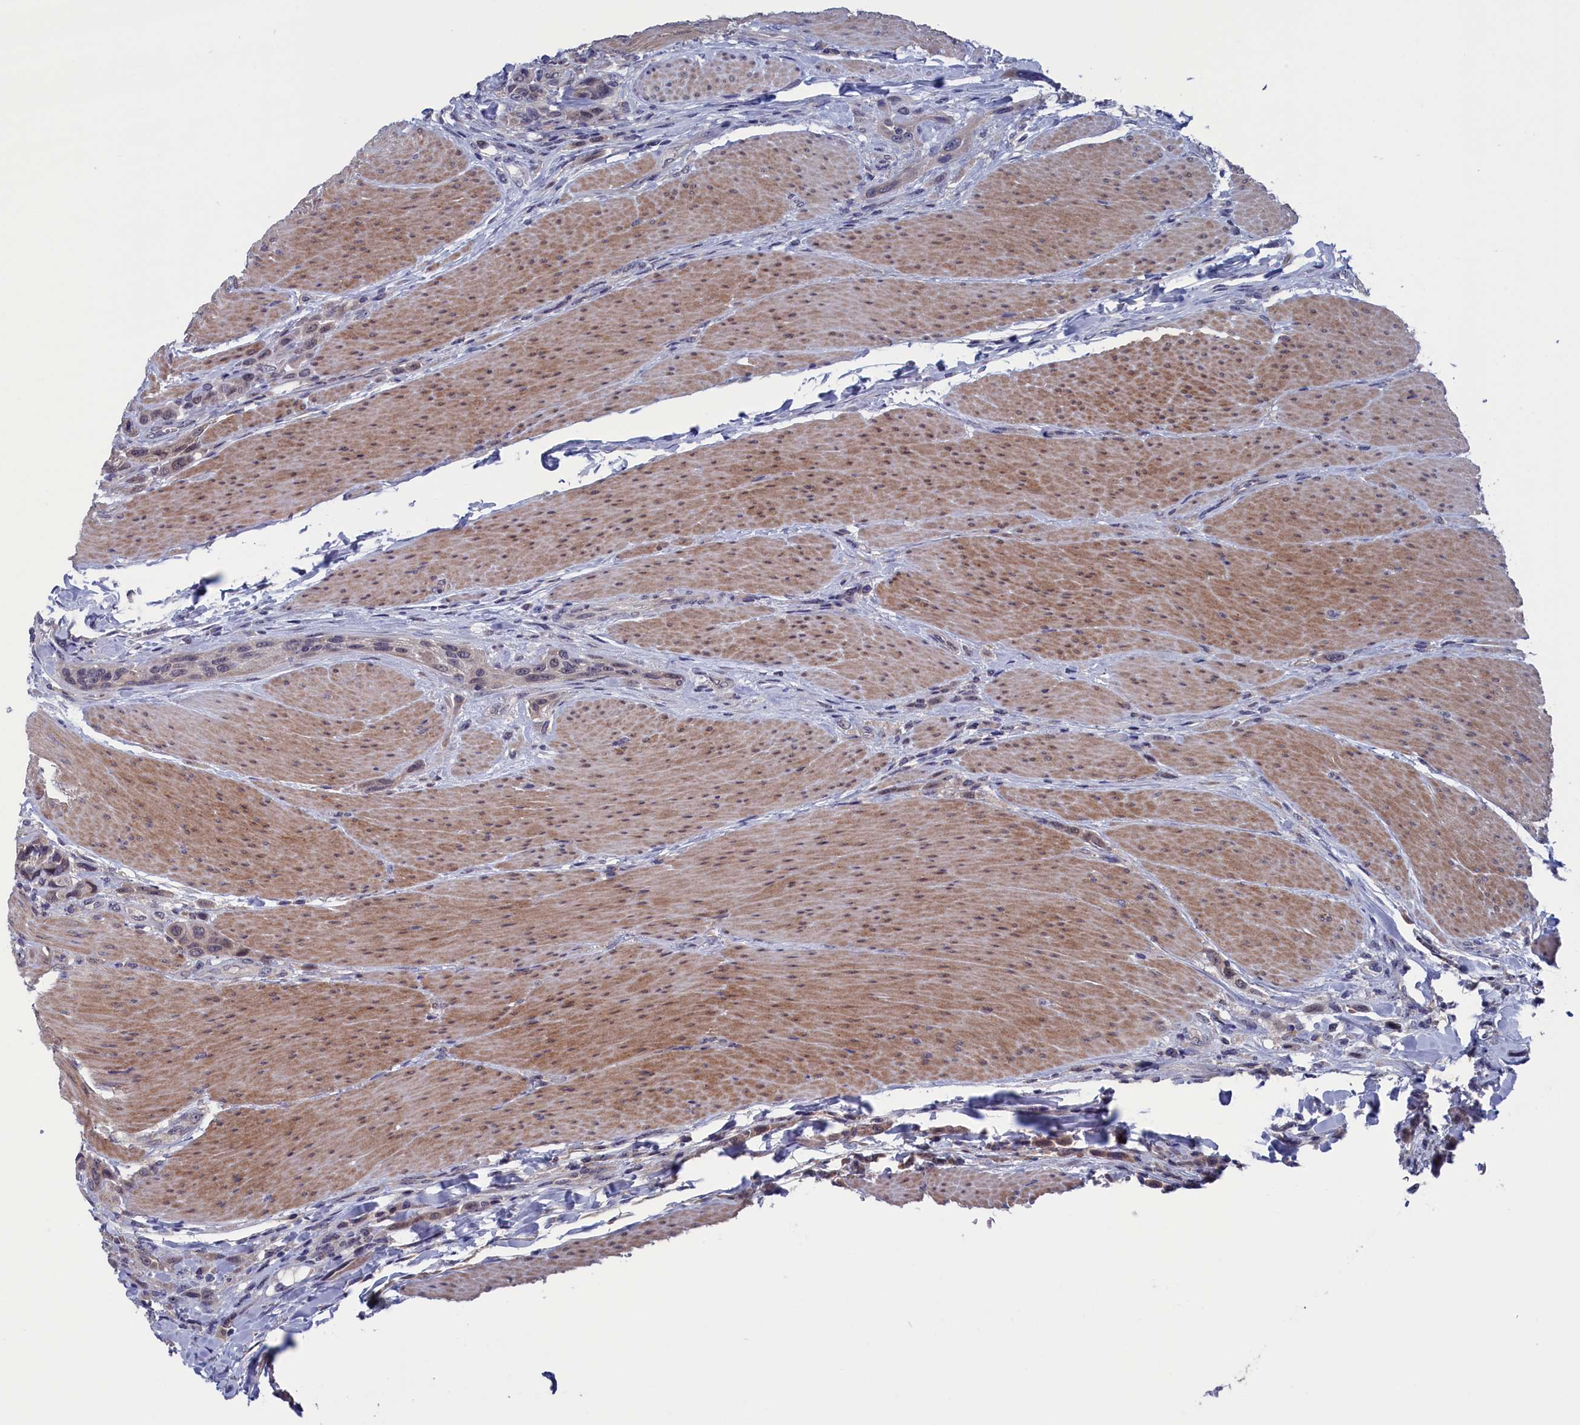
{"staining": {"intensity": "weak", "quantity": "25%-75%", "location": "cytoplasmic/membranous"}, "tissue": "urothelial cancer", "cell_type": "Tumor cells", "image_type": "cancer", "snomed": [{"axis": "morphology", "description": "Urothelial carcinoma, High grade"}, {"axis": "topography", "description": "Urinary bladder"}], "caption": "Immunohistochemical staining of urothelial carcinoma (high-grade) exhibits low levels of weak cytoplasmic/membranous protein staining in about 25%-75% of tumor cells.", "gene": "SPATA13", "patient": {"sex": "male", "age": 50}}